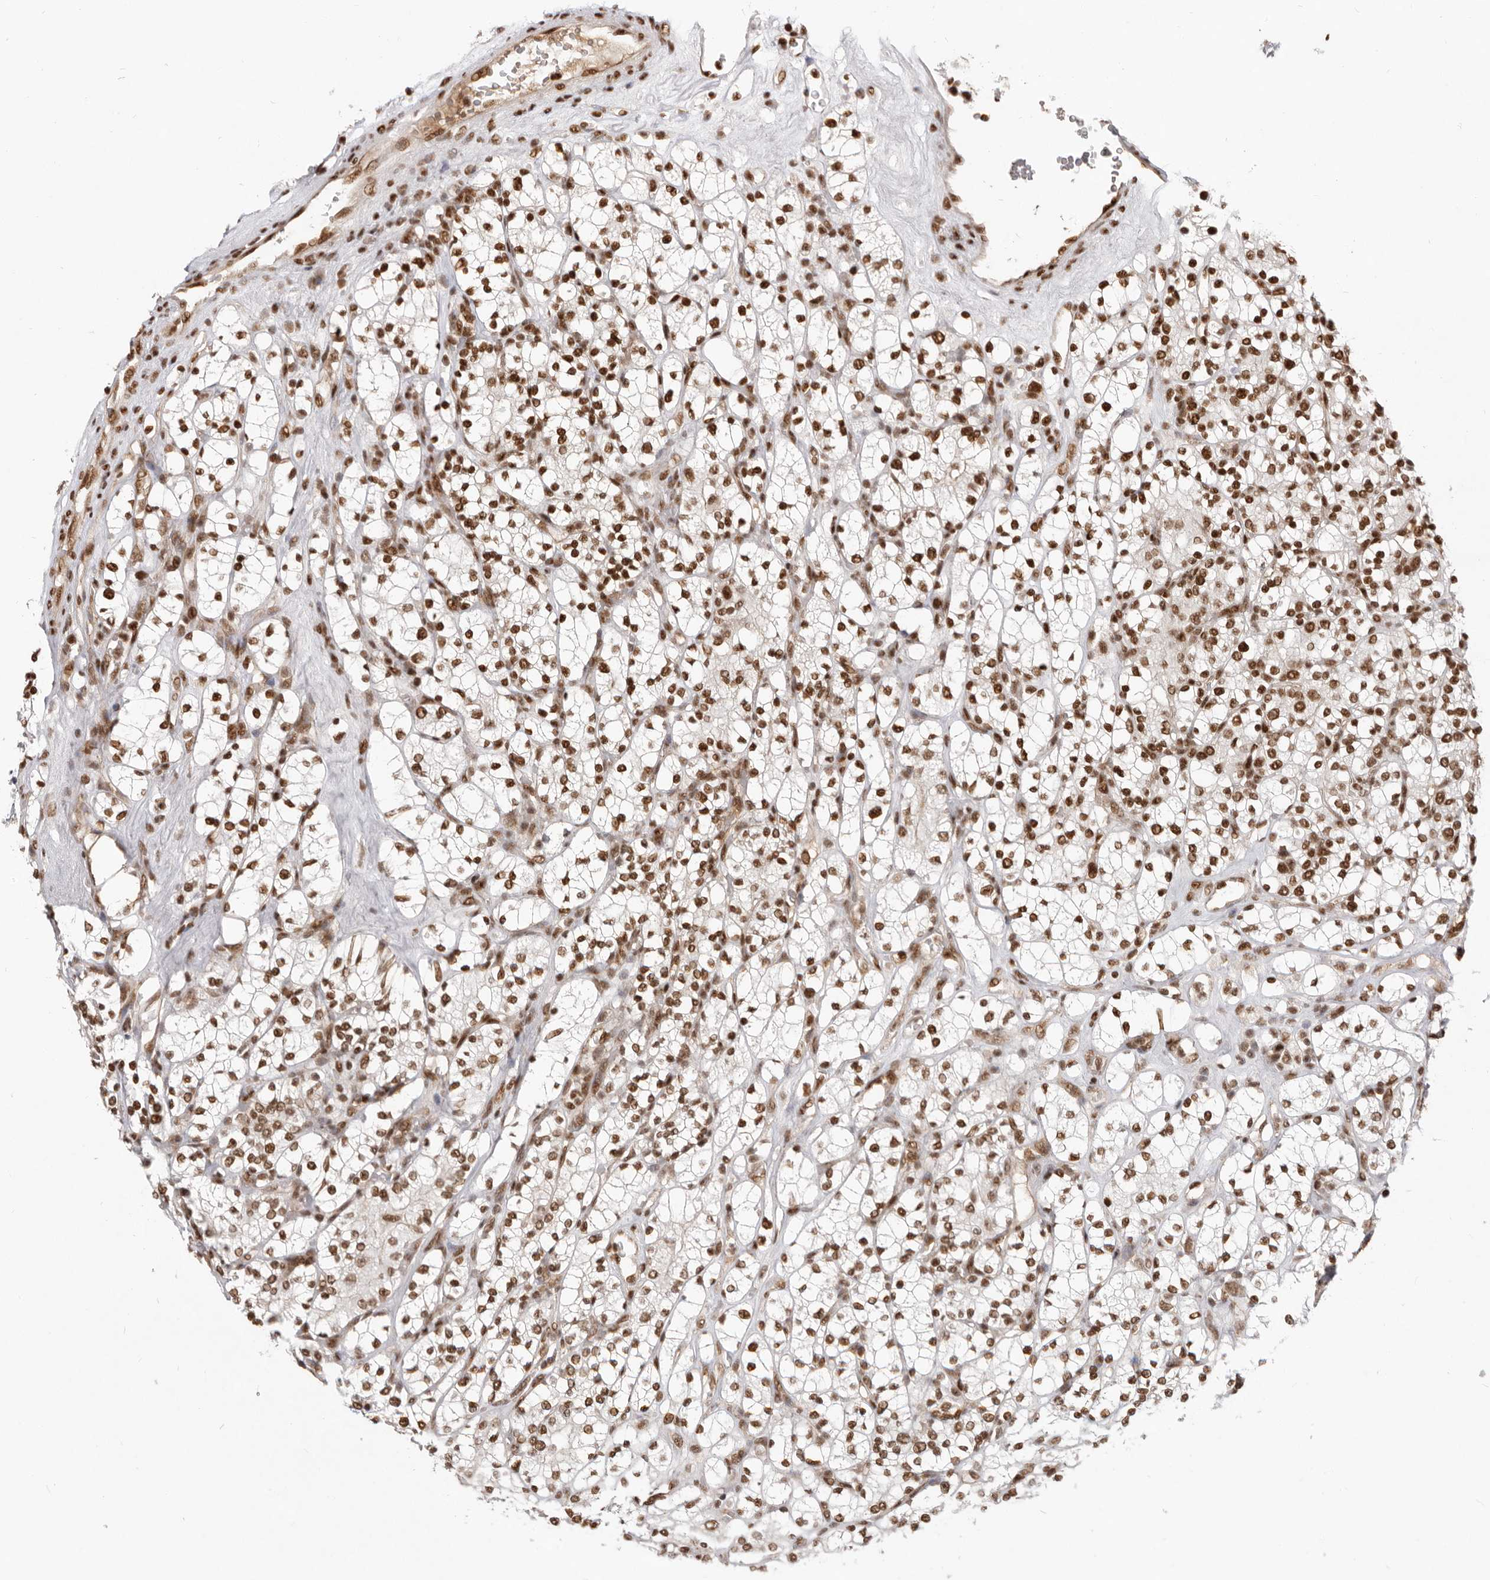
{"staining": {"intensity": "strong", "quantity": ">75%", "location": "nuclear"}, "tissue": "renal cancer", "cell_type": "Tumor cells", "image_type": "cancer", "snomed": [{"axis": "morphology", "description": "Adenocarcinoma, NOS"}, {"axis": "topography", "description": "Kidney"}], "caption": "Protein analysis of renal adenocarcinoma tissue displays strong nuclear expression in about >75% of tumor cells. (DAB = brown stain, brightfield microscopy at high magnification).", "gene": "CHTOP", "patient": {"sex": "male", "age": 77}}